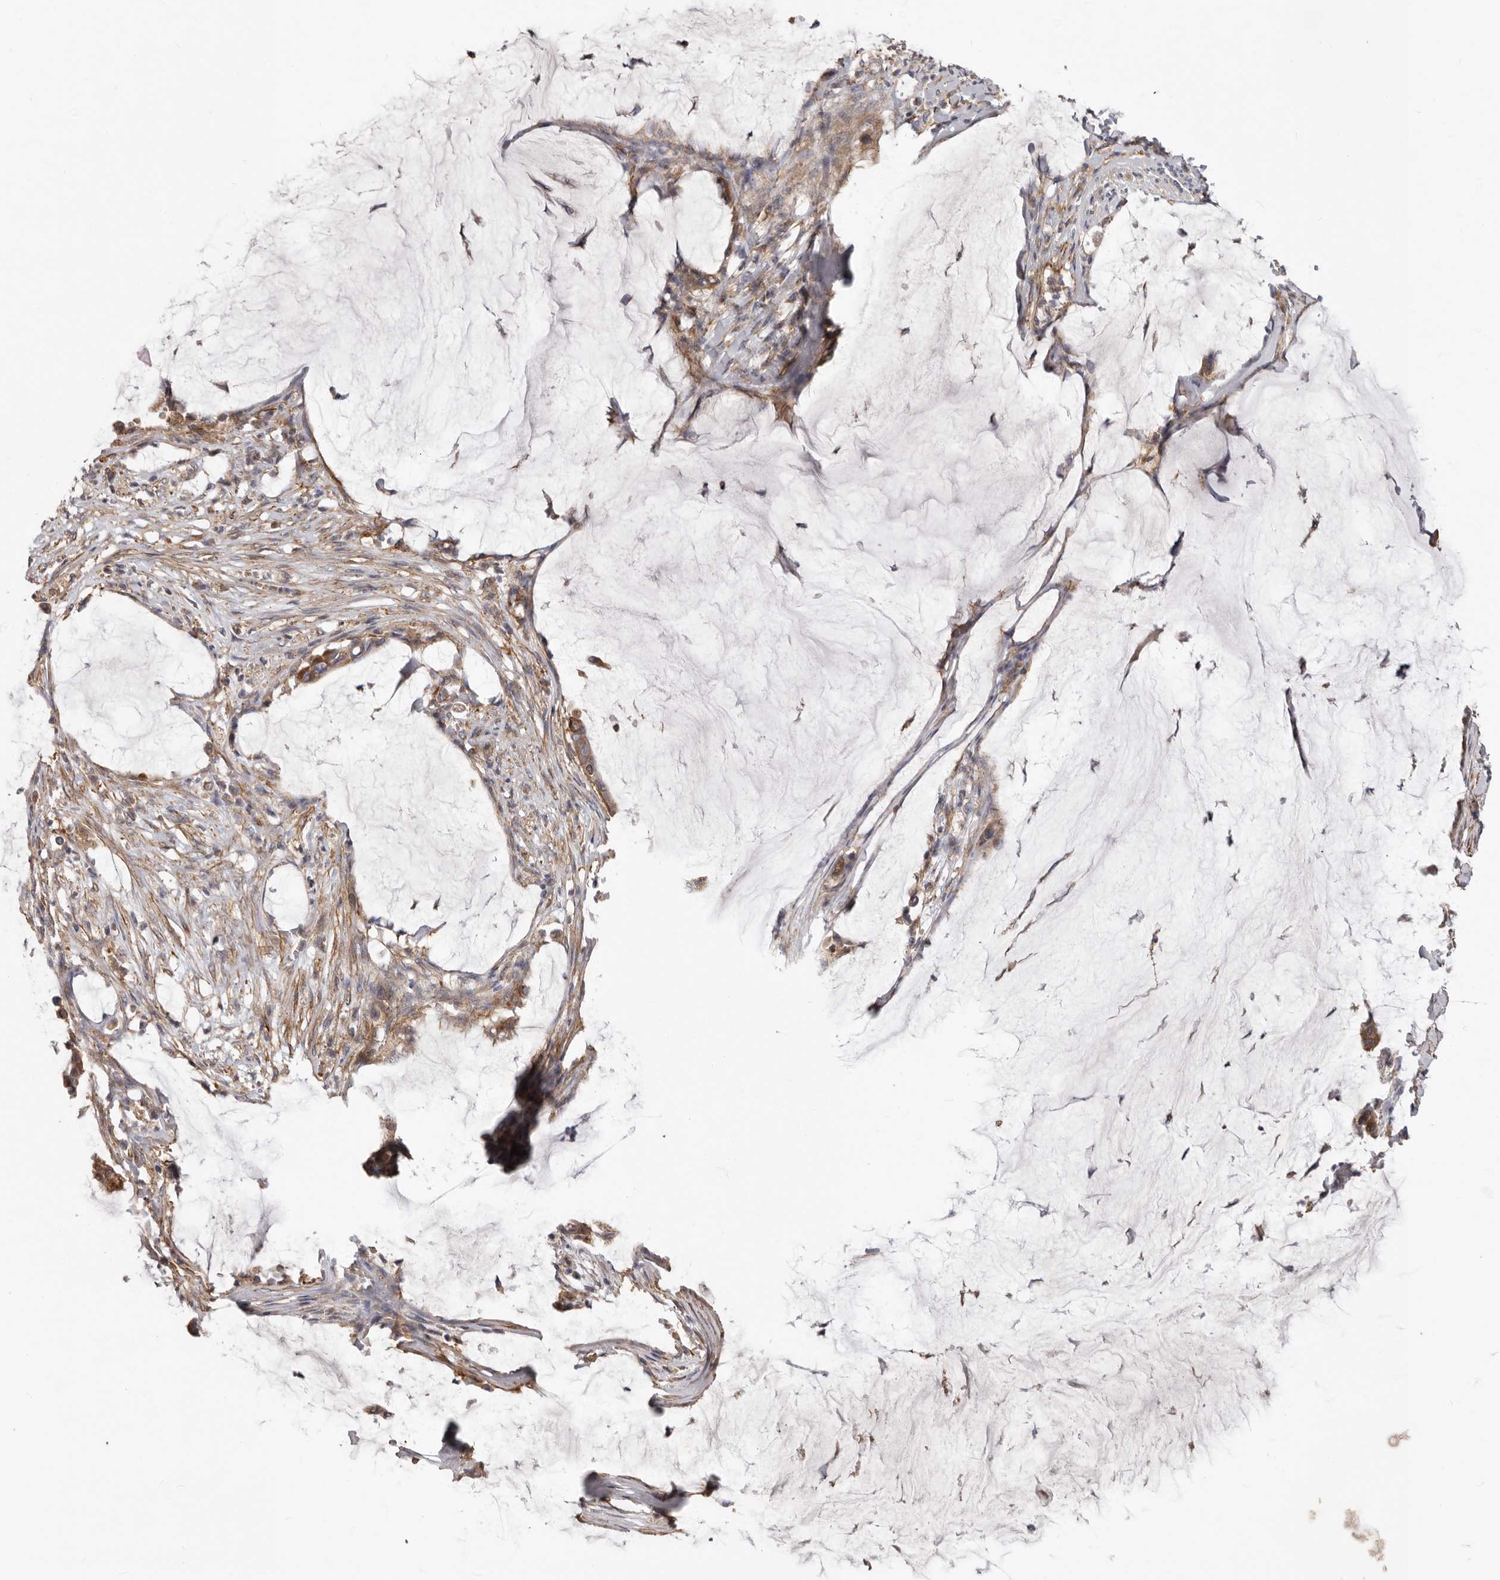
{"staining": {"intensity": "moderate", "quantity": ">75%", "location": "cytoplasmic/membranous"}, "tissue": "pancreatic cancer", "cell_type": "Tumor cells", "image_type": "cancer", "snomed": [{"axis": "morphology", "description": "Adenocarcinoma, NOS"}, {"axis": "topography", "description": "Pancreas"}], "caption": "This is an image of immunohistochemistry (IHC) staining of adenocarcinoma (pancreatic), which shows moderate staining in the cytoplasmic/membranous of tumor cells.", "gene": "ENAH", "patient": {"sex": "male", "age": 41}}